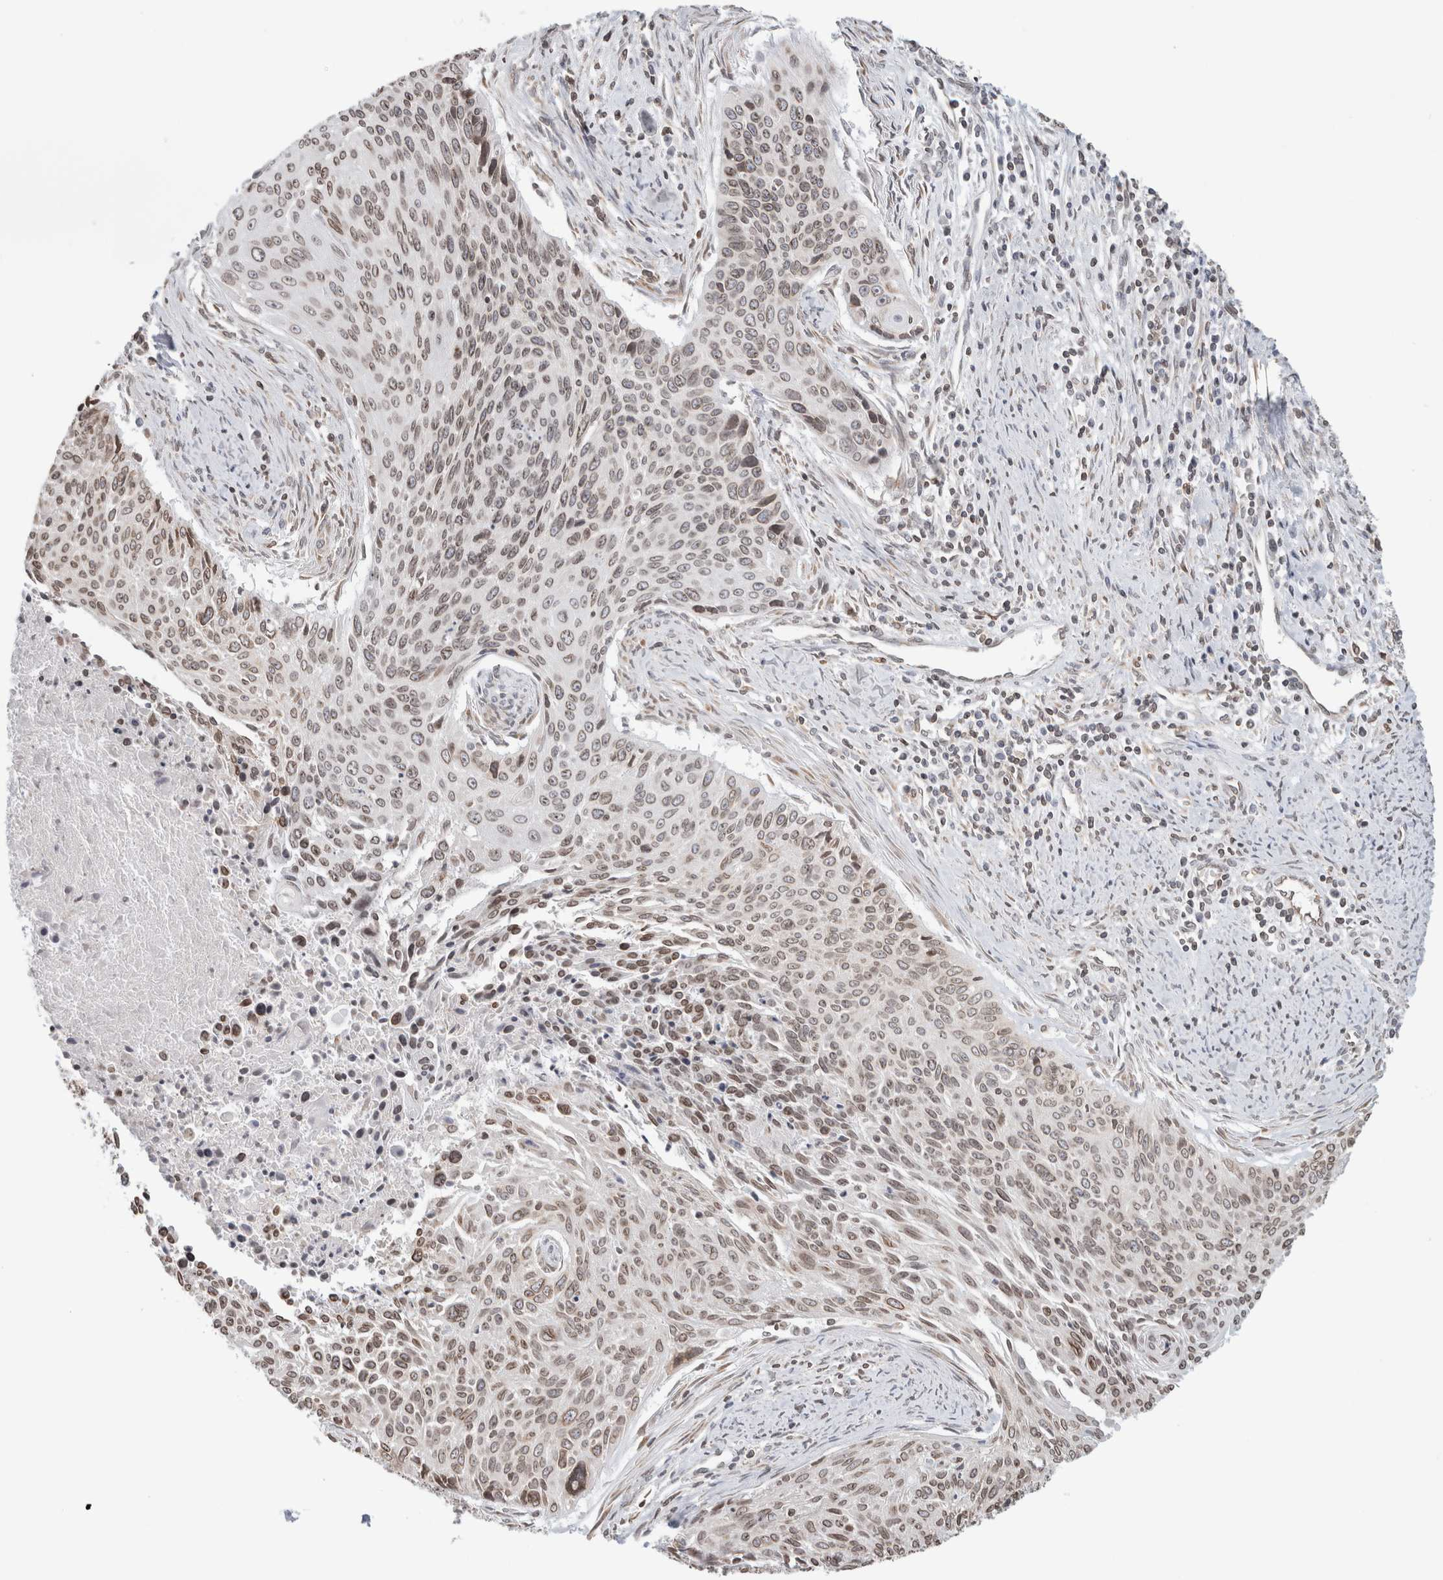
{"staining": {"intensity": "moderate", "quantity": ">75%", "location": "cytoplasmic/membranous,nuclear"}, "tissue": "cervical cancer", "cell_type": "Tumor cells", "image_type": "cancer", "snomed": [{"axis": "morphology", "description": "Squamous cell carcinoma, NOS"}, {"axis": "topography", "description": "Cervix"}], "caption": "A histopathology image showing moderate cytoplasmic/membranous and nuclear expression in approximately >75% of tumor cells in cervical squamous cell carcinoma, as visualized by brown immunohistochemical staining.", "gene": "RBMX2", "patient": {"sex": "female", "age": 55}}